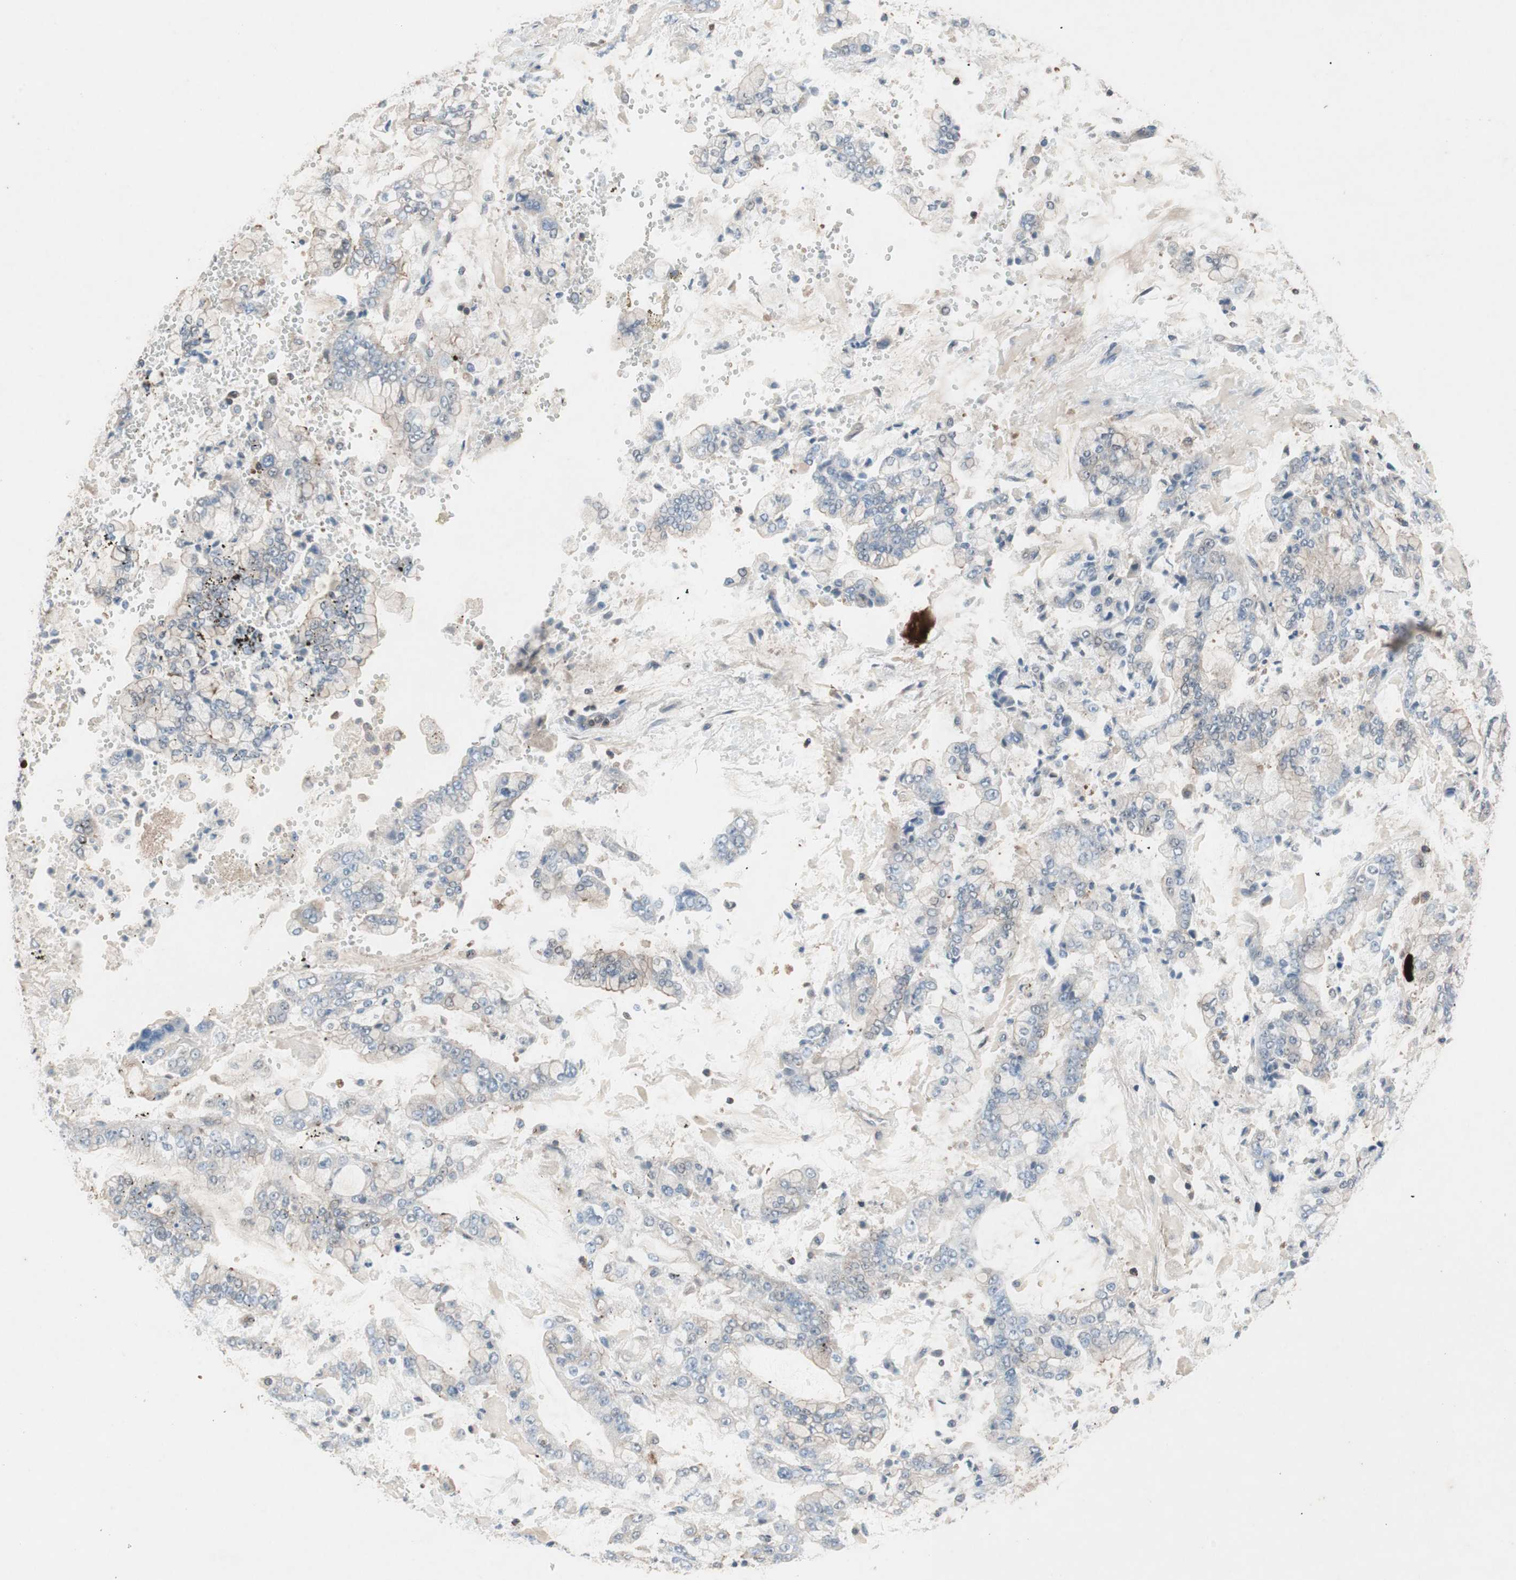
{"staining": {"intensity": "negative", "quantity": "none", "location": "none"}, "tissue": "stomach cancer", "cell_type": "Tumor cells", "image_type": "cancer", "snomed": [{"axis": "morphology", "description": "Adenocarcinoma, NOS"}, {"axis": "topography", "description": "Stomach"}], "caption": "Immunohistochemistry (IHC) micrograph of human stomach cancer (adenocarcinoma) stained for a protein (brown), which demonstrates no positivity in tumor cells.", "gene": "GALT", "patient": {"sex": "male", "age": 76}}